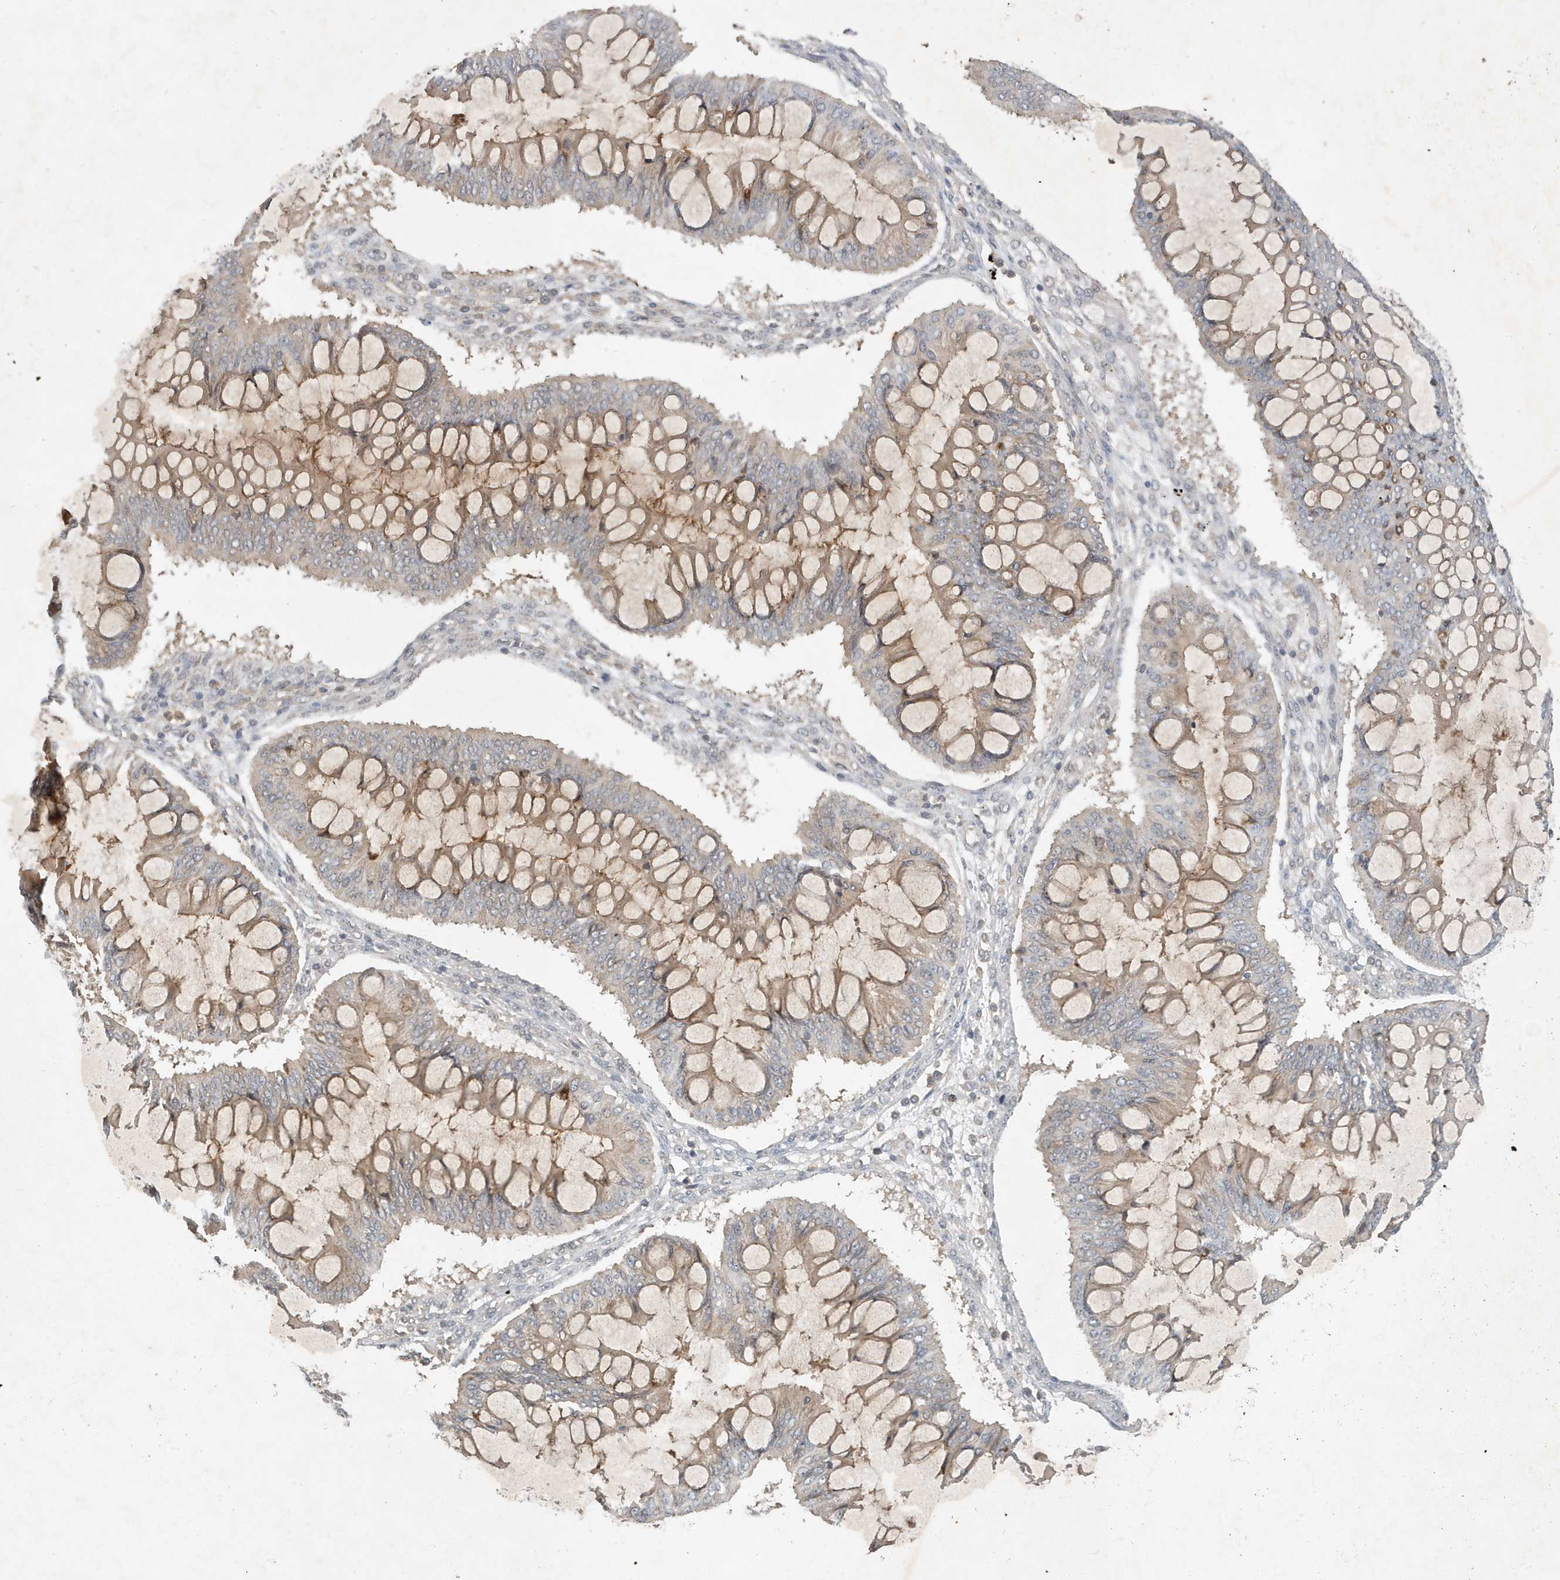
{"staining": {"intensity": "weak", "quantity": "25%-75%", "location": "cytoplasmic/membranous"}, "tissue": "ovarian cancer", "cell_type": "Tumor cells", "image_type": "cancer", "snomed": [{"axis": "morphology", "description": "Cystadenocarcinoma, mucinous, NOS"}, {"axis": "topography", "description": "Ovary"}], "caption": "Immunohistochemical staining of ovarian cancer (mucinous cystadenocarcinoma) exhibits low levels of weak cytoplasmic/membranous protein positivity in approximately 25%-75% of tumor cells.", "gene": "ABCB9", "patient": {"sex": "female", "age": 73}}